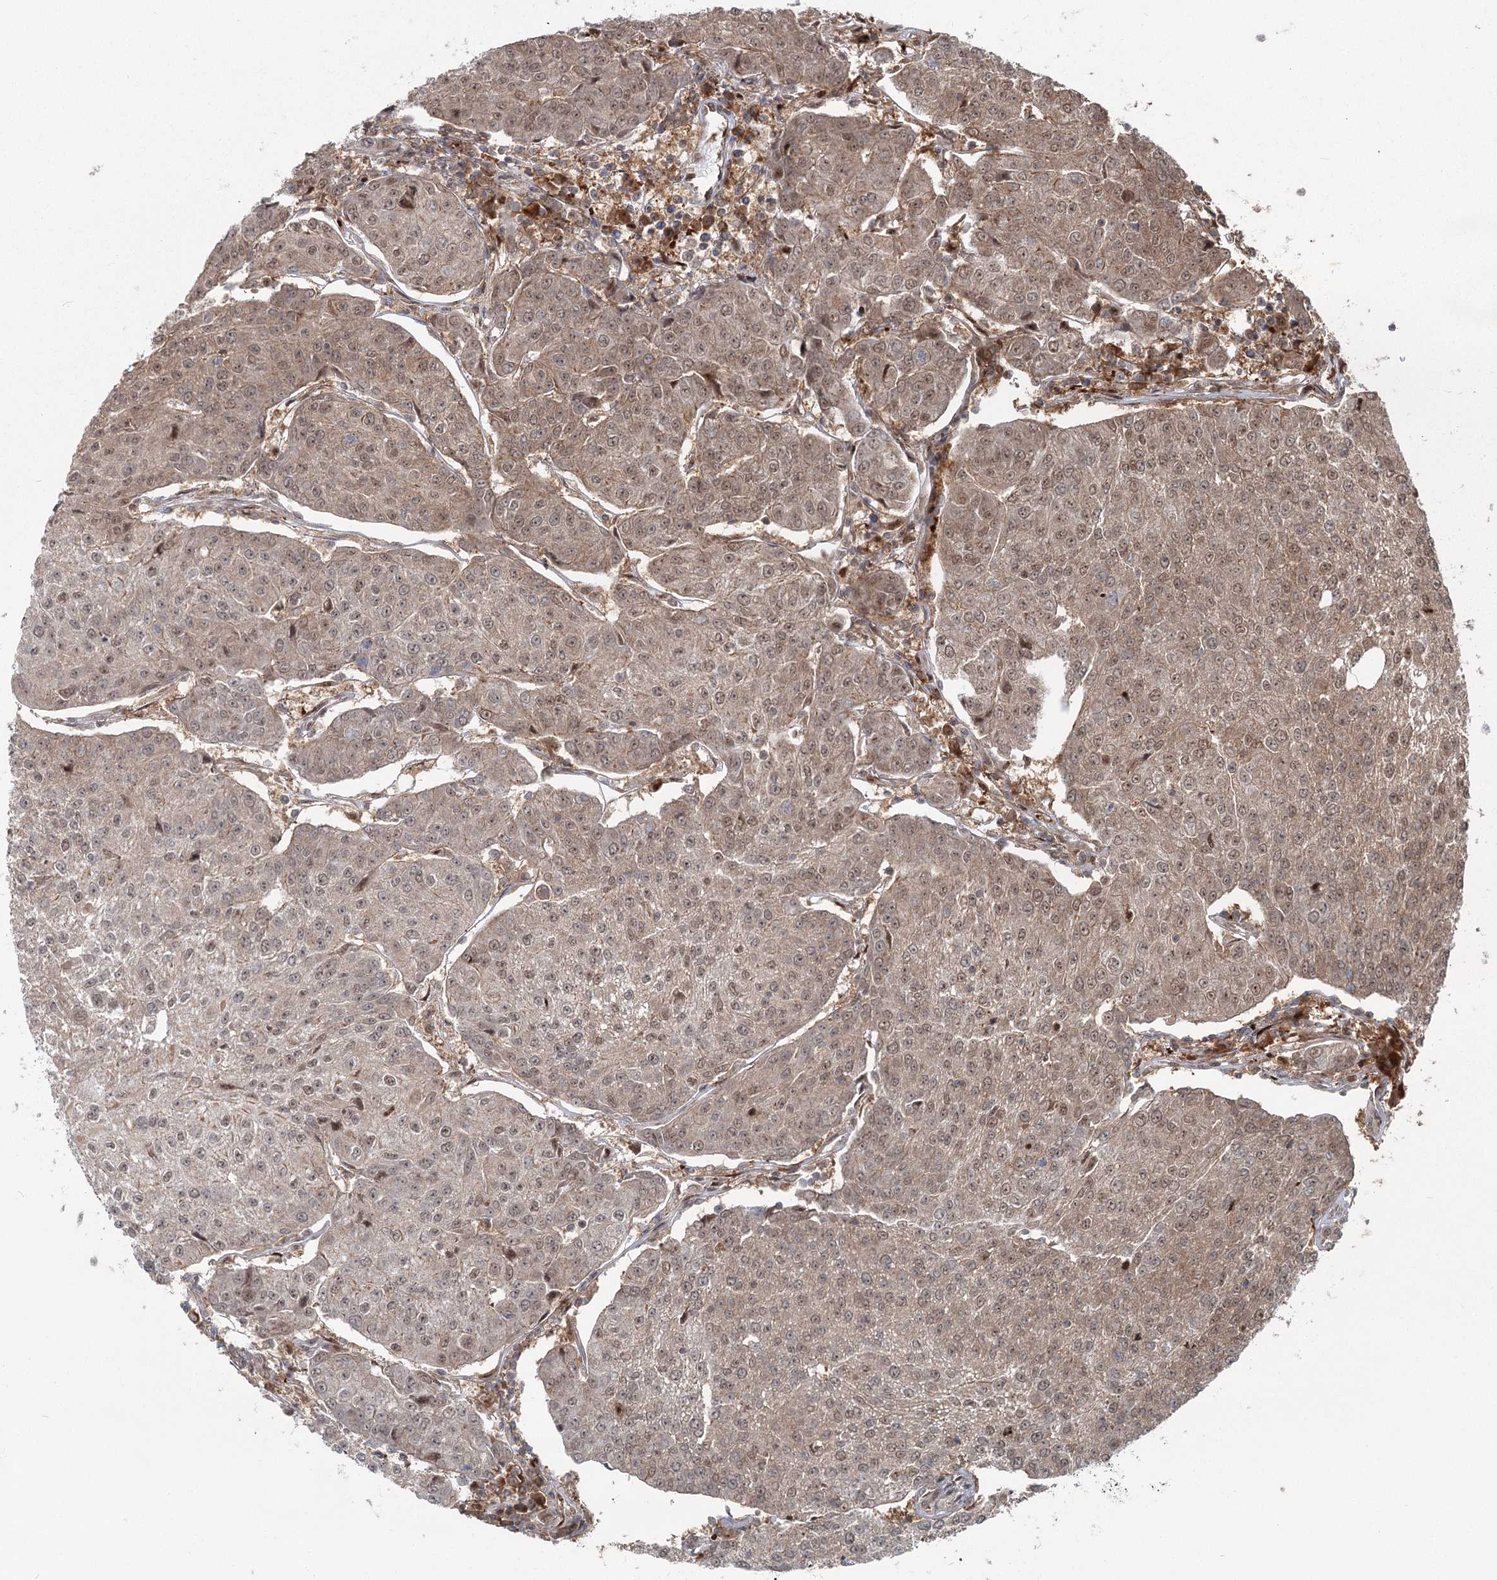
{"staining": {"intensity": "moderate", "quantity": ">75%", "location": "cytoplasmic/membranous,nuclear"}, "tissue": "urothelial cancer", "cell_type": "Tumor cells", "image_type": "cancer", "snomed": [{"axis": "morphology", "description": "Urothelial carcinoma, High grade"}, {"axis": "topography", "description": "Urinary bladder"}], "caption": "Urothelial carcinoma (high-grade) stained with DAB immunohistochemistry (IHC) shows medium levels of moderate cytoplasmic/membranous and nuclear staining in about >75% of tumor cells.", "gene": "THNSL1", "patient": {"sex": "female", "age": 85}}